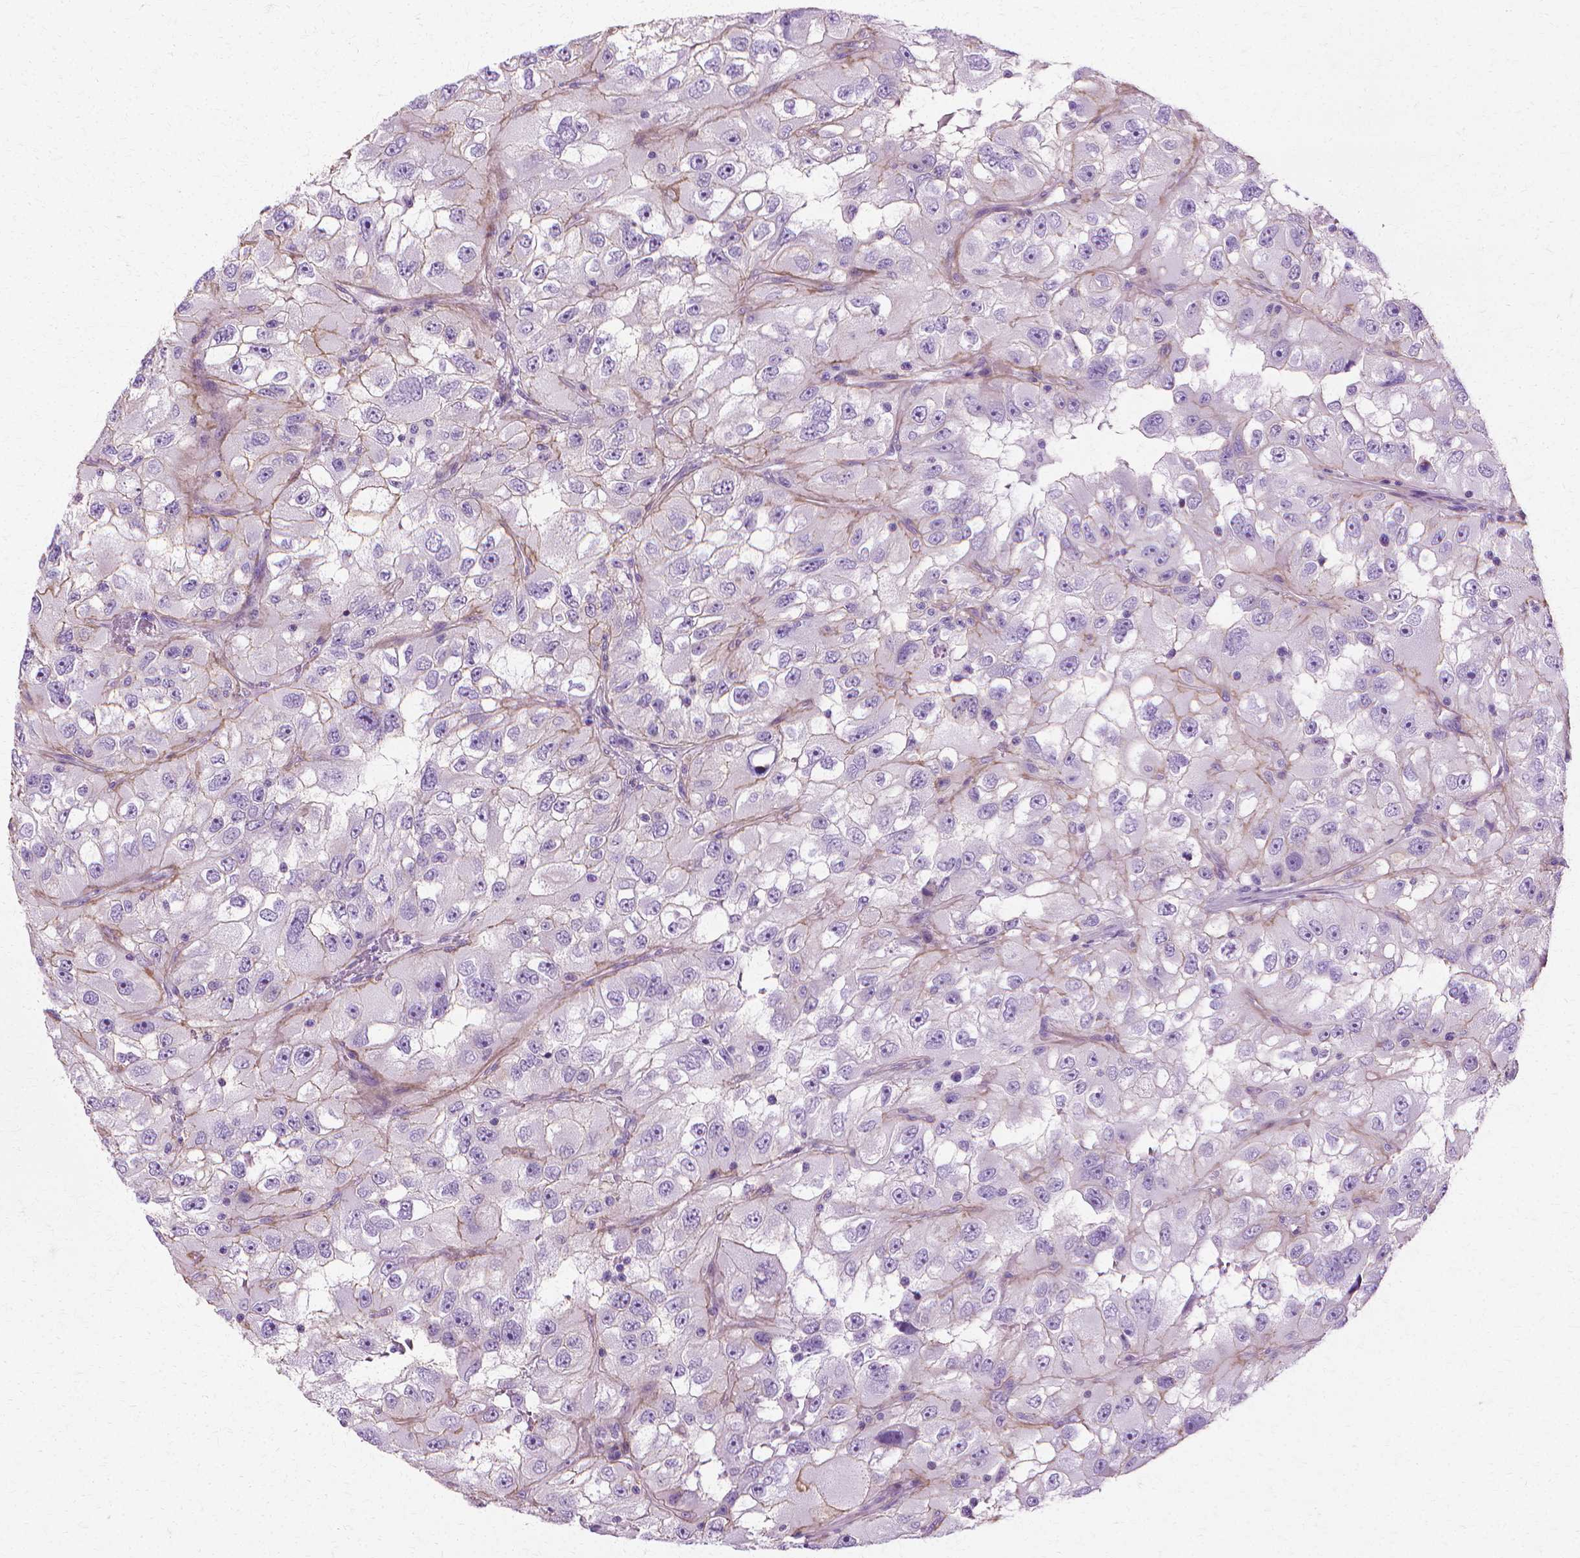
{"staining": {"intensity": "negative", "quantity": "none", "location": "none"}, "tissue": "renal cancer", "cell_type": "Tumor cells", "image_type": "cancer", "snomed": [{"axis": "morphology", "description": "Adenocarcinoma, NOS"}, {"axis": "topography", "description": "Kidney"}], "caption": "DAB immunohistochemical staining of renal cancer shows no significant positivity in tumor cells. Nuclei are stained in blue.", "gene": "CFAP157", "patient": {"sex": "male", "age": 64}}